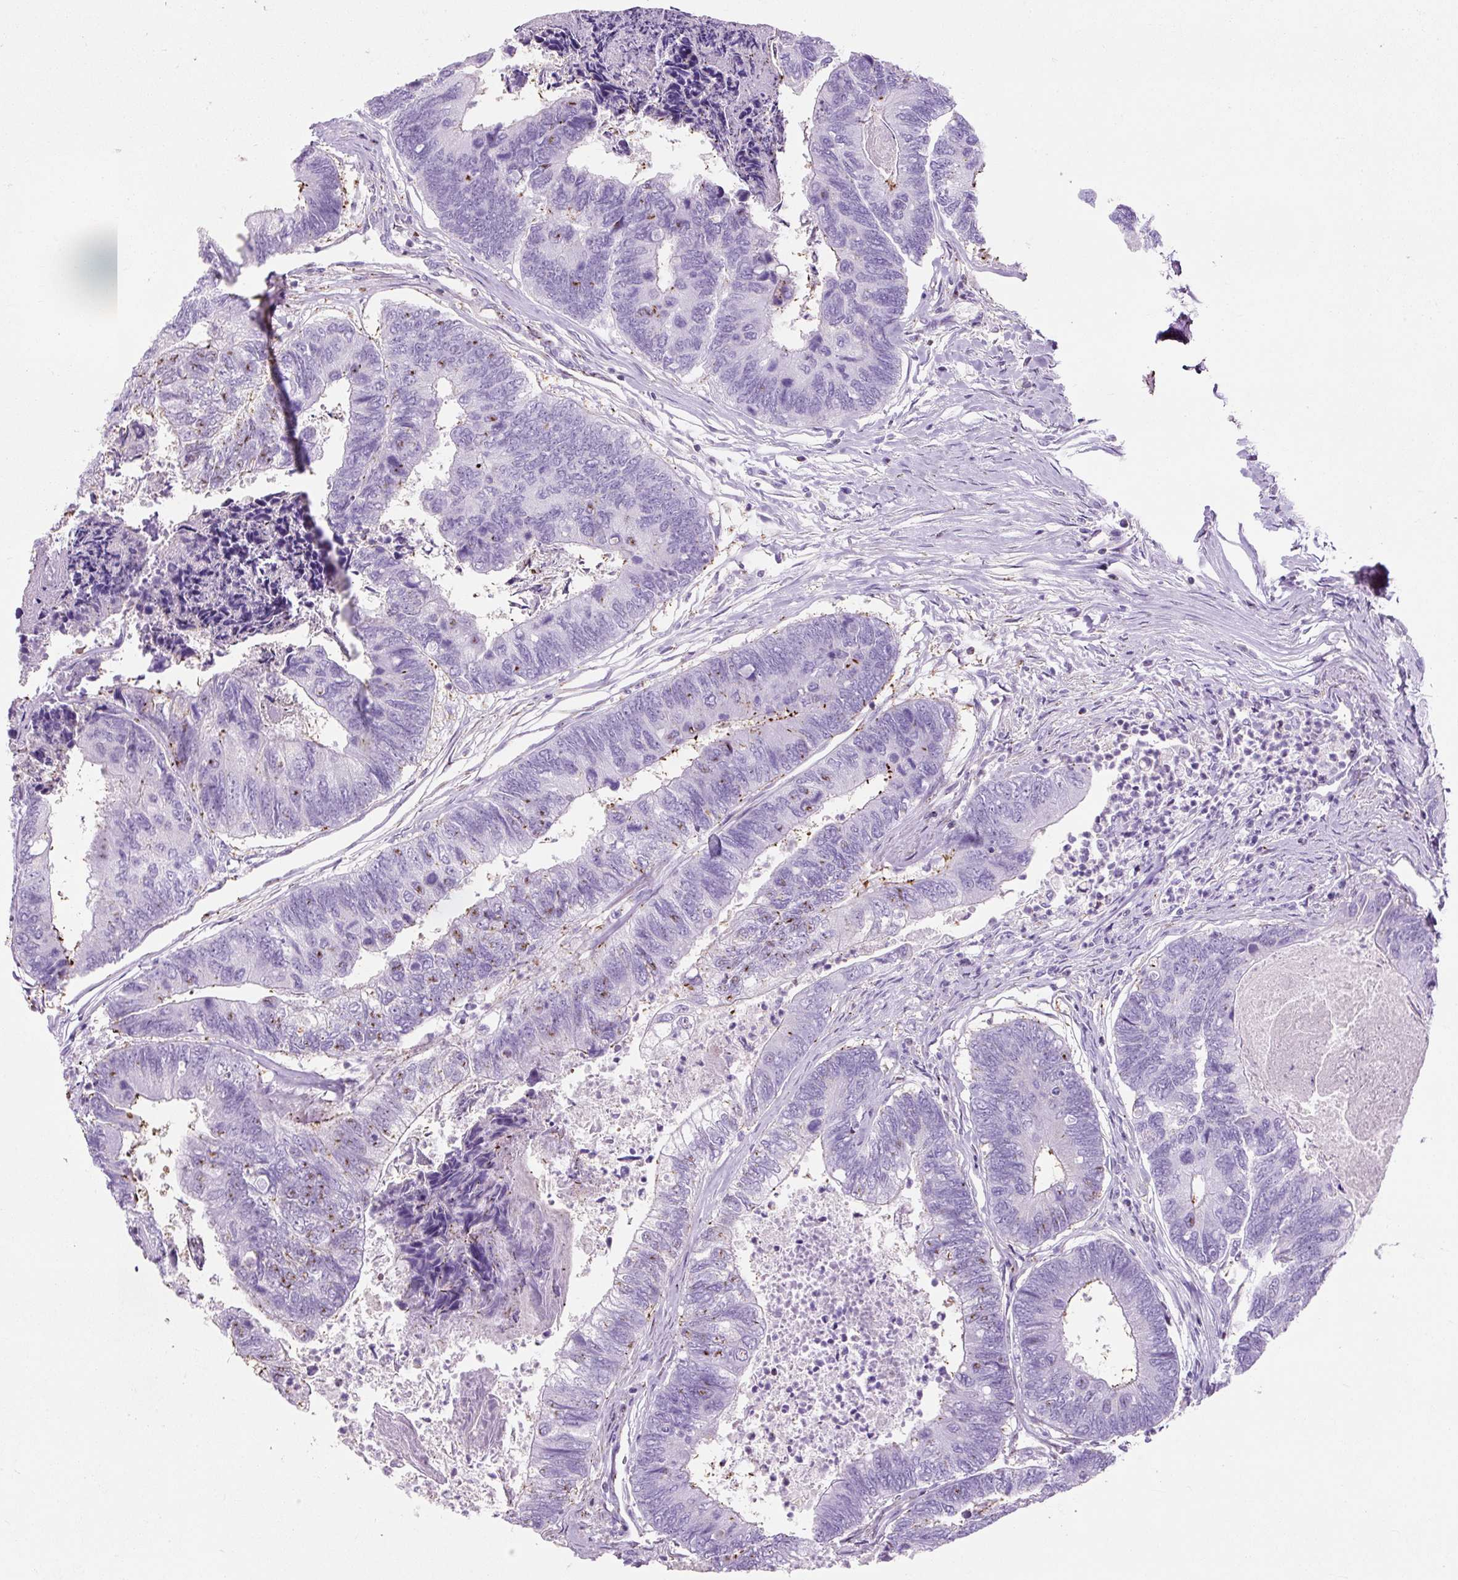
{"staining": {"intensity": "negative", "quantity": "none", "location": "none"}, "tissue": "colorectal cancer", "cell_type": "Tumor cells", "image_type": "cancer", "snomed": [{"axis": "morphology", "description": "Adenocarcinoma, NOS"}, {"axis": "topography", "description": "Colon"}], "caption": "Protein analysis of colorectal adenocarcinoma demonstrates no significant expression in tumor cells. (DAB immunohistochemistry, high magnification).", "gene": "OR10A7", "patient": {"sex": "female", "age": 67}}